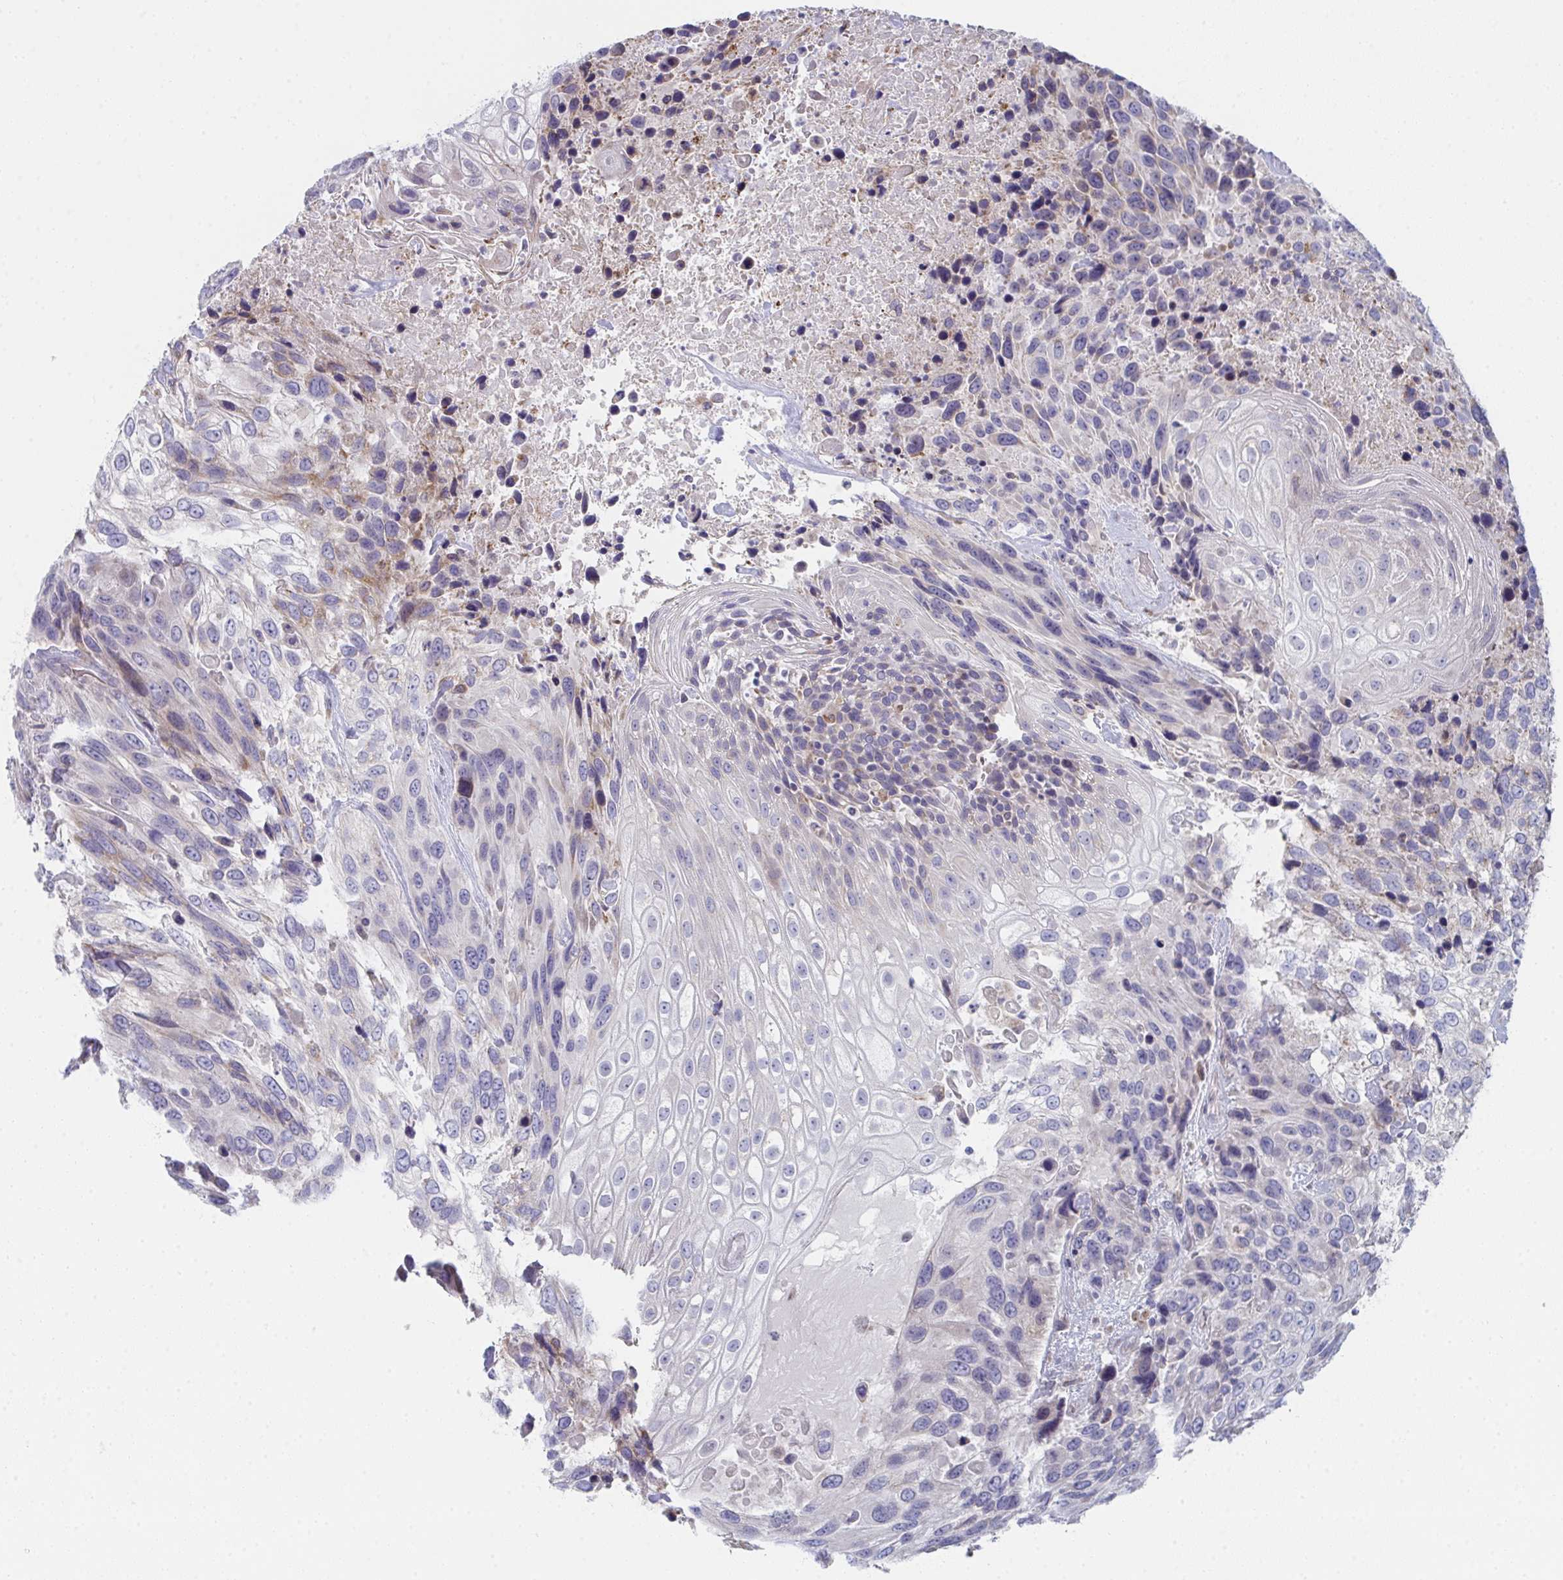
{"staining": {"intensity": "negative", "quantity": "none", "location": "none"}, "tissue": "urothelial cancer", "cell_type": "Tumor cells", "image_type": "cancer", "snomed": [{"axis": "morphology", "description": "Urothelial carcinoma, High grade"}, {"axis": "topography", "description": "Urinary bladder"}], "caption": "Protein analysis of high-grade urothelial carcinoma demonstrates no significant staining in tumor cells.", "gene": "VWDE", "patient": {"sex": "female", "age": 70}}